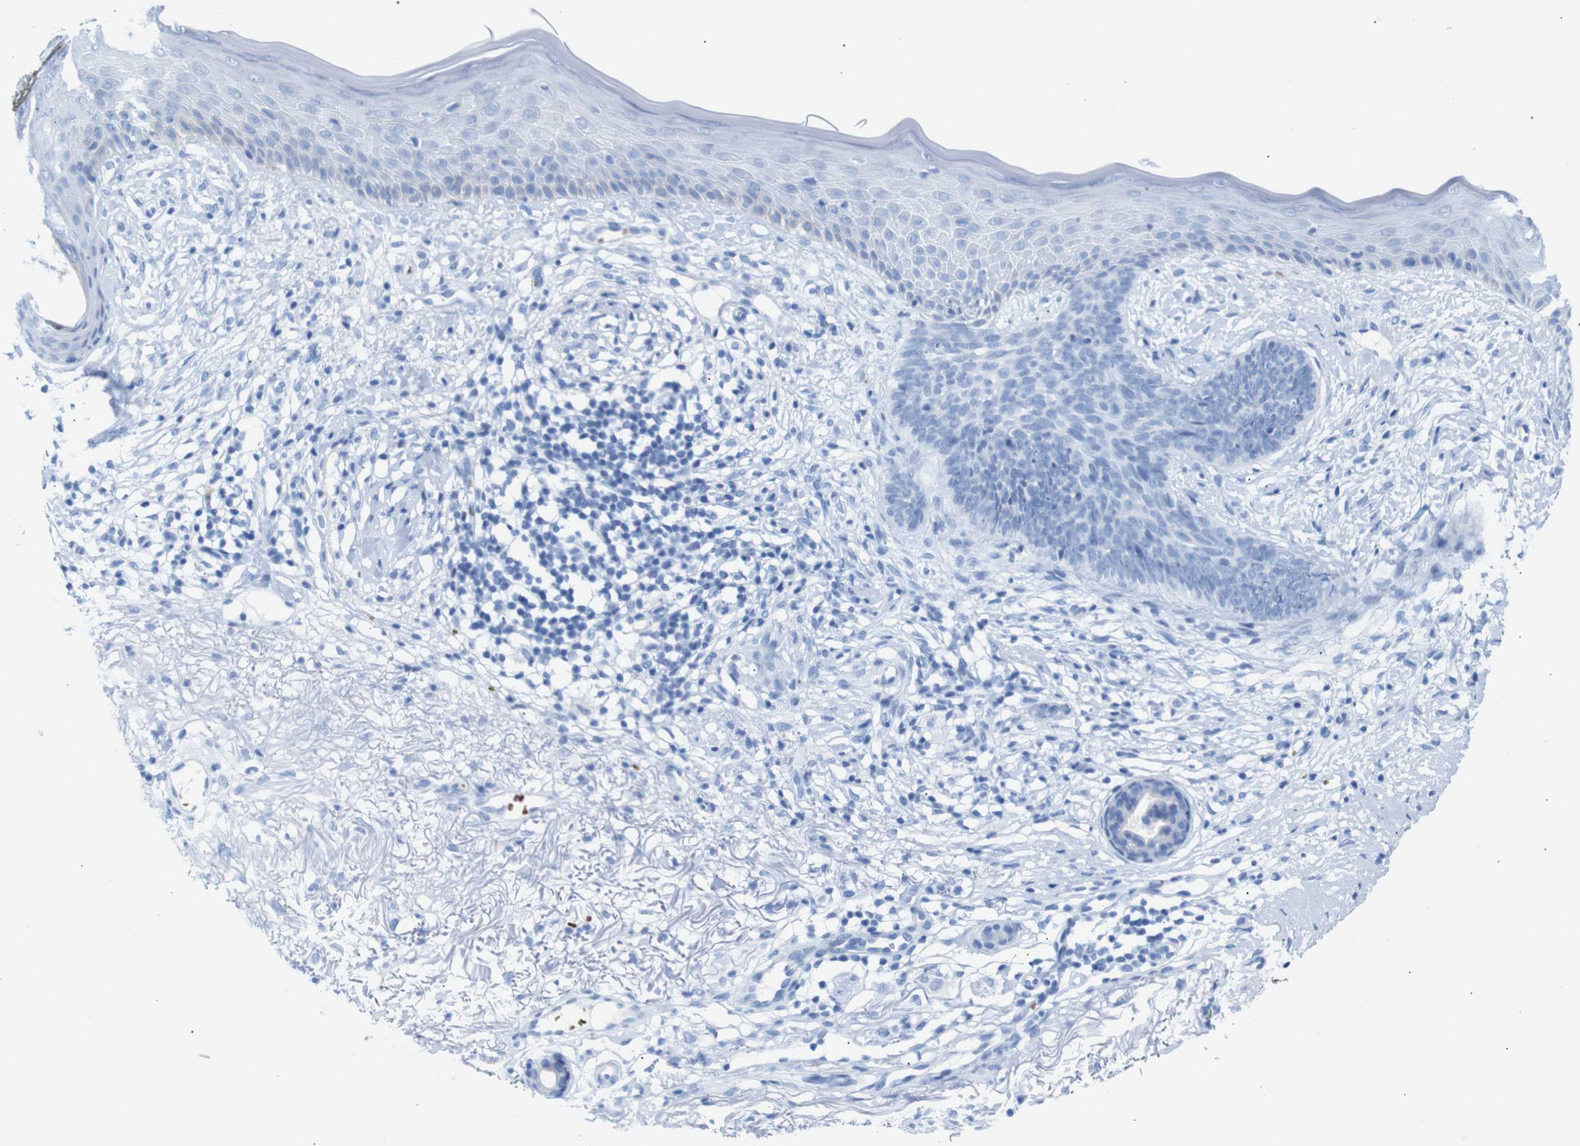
{"staining": {"intensity": "negative", "quantity": "none", "location": "none"}, "tissue": "skin cancer", "cell_type": "Tumor cells", "image_type": "cancer", "snomed": [{"axis": "morphology", "description": "Basal cell carcinoma"}, {"axis": "topography", "description": "Skin"}], "caption": "Immunohistochemical staining of human skin cancer exhibits no significant expression in tumor cells.", "gene": "ERVMER34-1", "patient": {"sex": "female", "age": 70}}